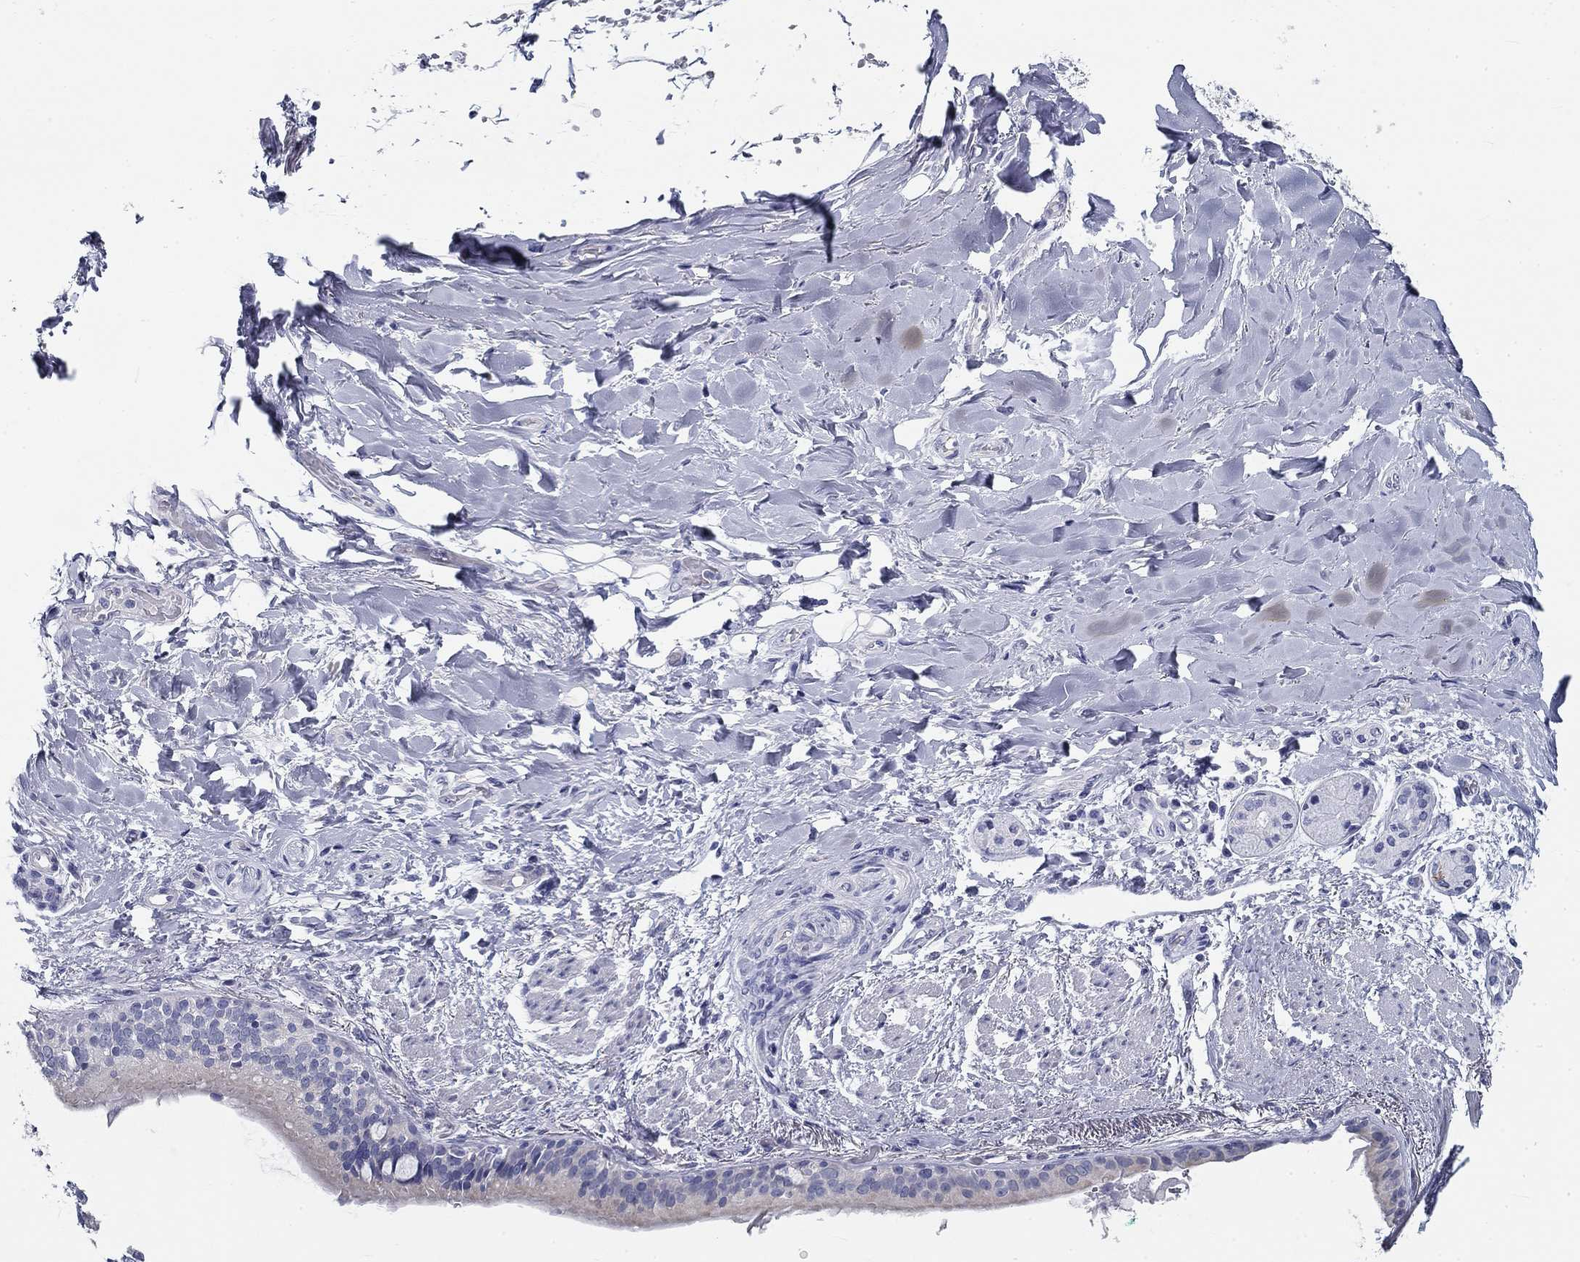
{"staining": {"intensity": "negative", "quantity": "none", "location": "none"}, "tissue": "lung cancer", "cell_type": "Tumor cells", "image_type": "cancer", "snomed": [{"axis": "morphology", "description": "Squamous cell carcinoma, NOS"}, {"axis": "topography", "description": "Lung"}], "caption": "DAB immunohistochemical staining of human lung squamous cell carcinoma exhibits no significant staining in tumor cells. (Stains: DAB (3,3'-diaminobenzidine) immunohistochemistry (IHC) with hematoxylin counter stain, Microscopy: brightfield microscopy at high magnification).", "gene": "GALNTL5", "patient": {"sex": "male", "age": 69}}